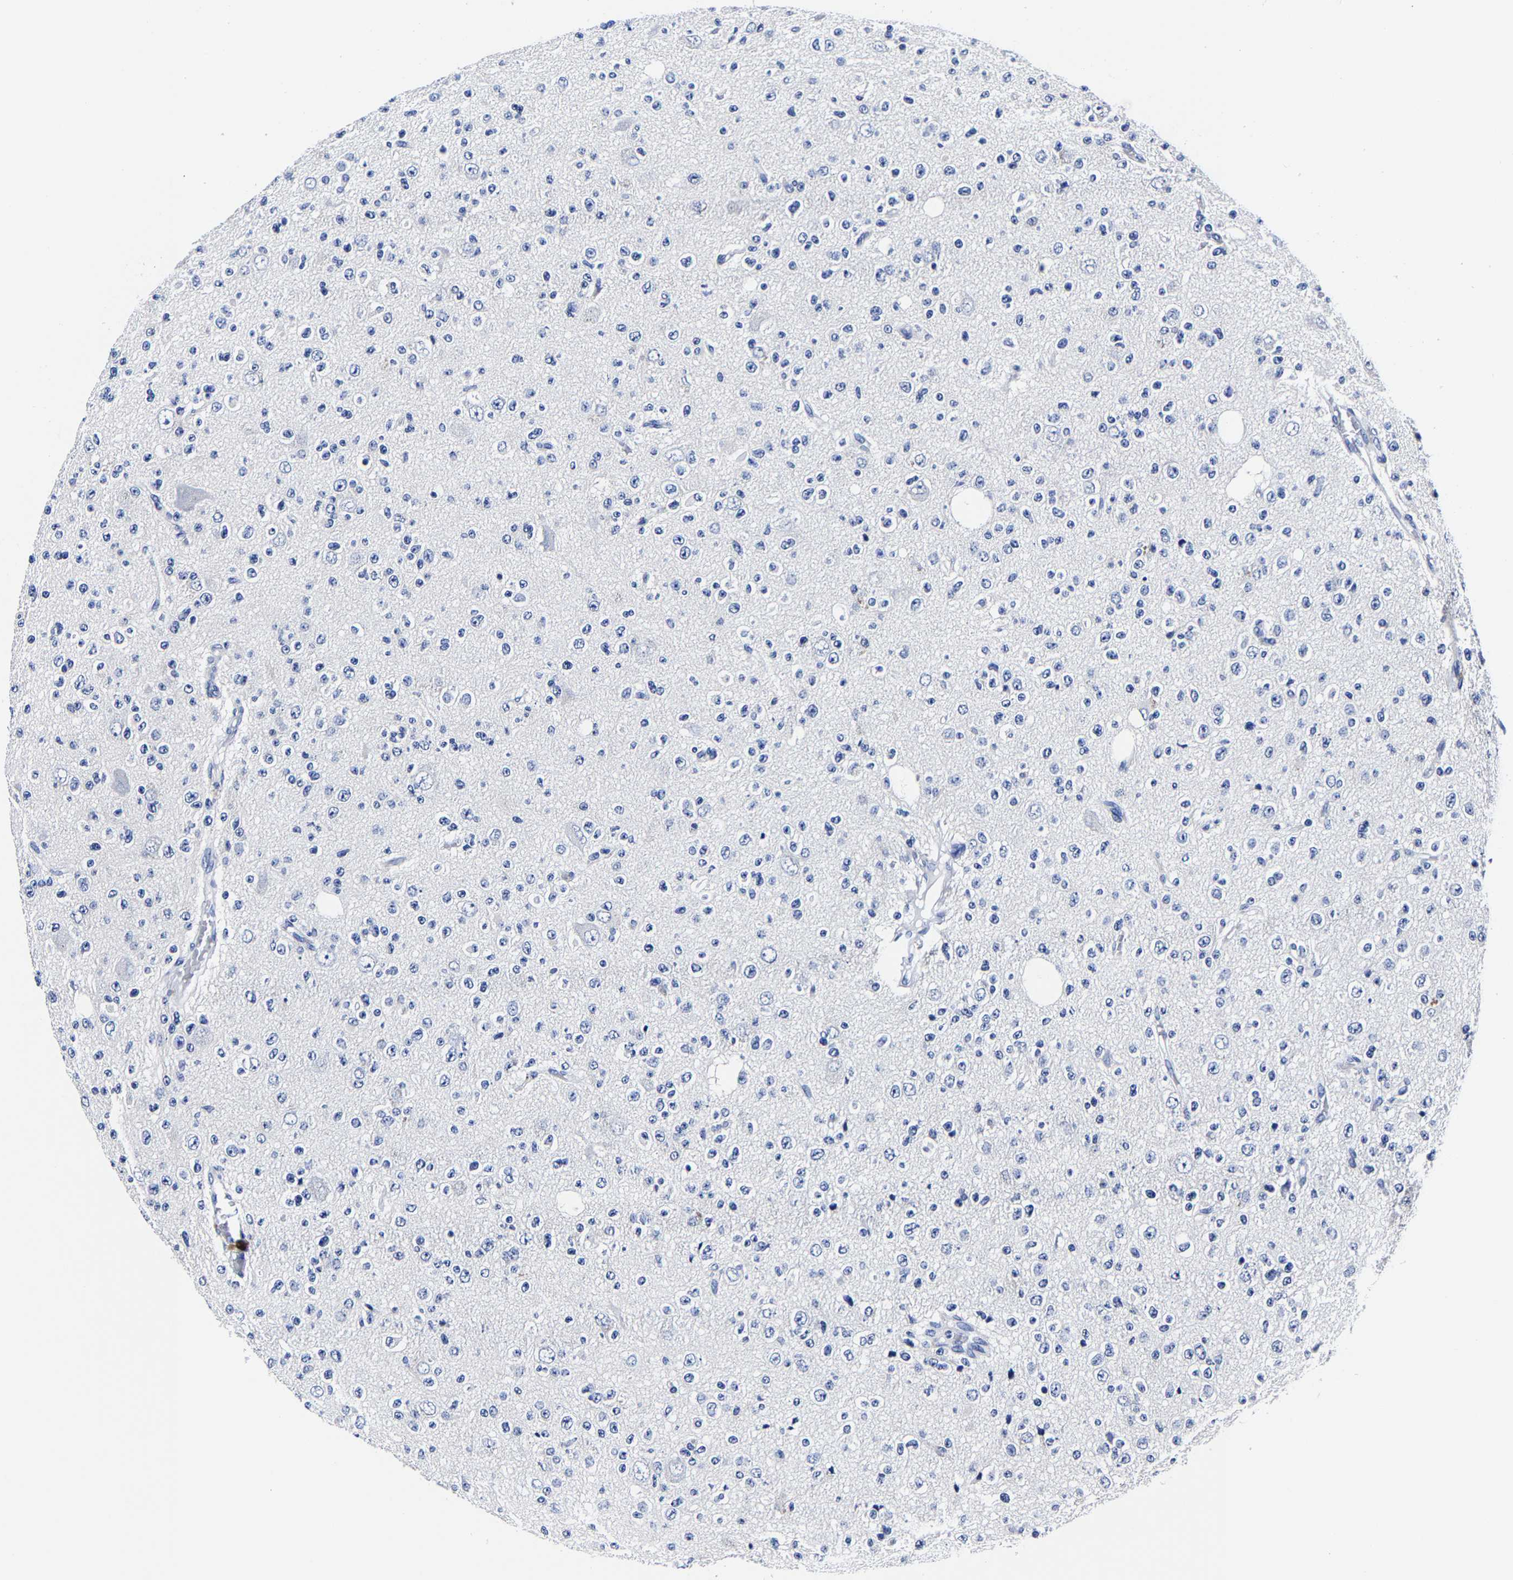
{"staining": {"intensity": "negative", "quantity": "none", "location": "none"}, "tissue": "glioma", "cell_type": "Tumor cells", "image_type": "cancer", "snomed": [{"axis": "morphology", "description": "Glioma, malignant, High grade"}, {"axis": "topography", "description": "pancreas cauda"}], "caption": "IHC photomicrograph of human glioma stained for a protein (brown), which displays no positivity in tumor cells. (Brightfield microscopy of DAB (3,3'-diaminobenzidine) immunohistochemistry at high magnification).", "gene": "CPA2", "patient": {"sex": "male", "age": 60}}